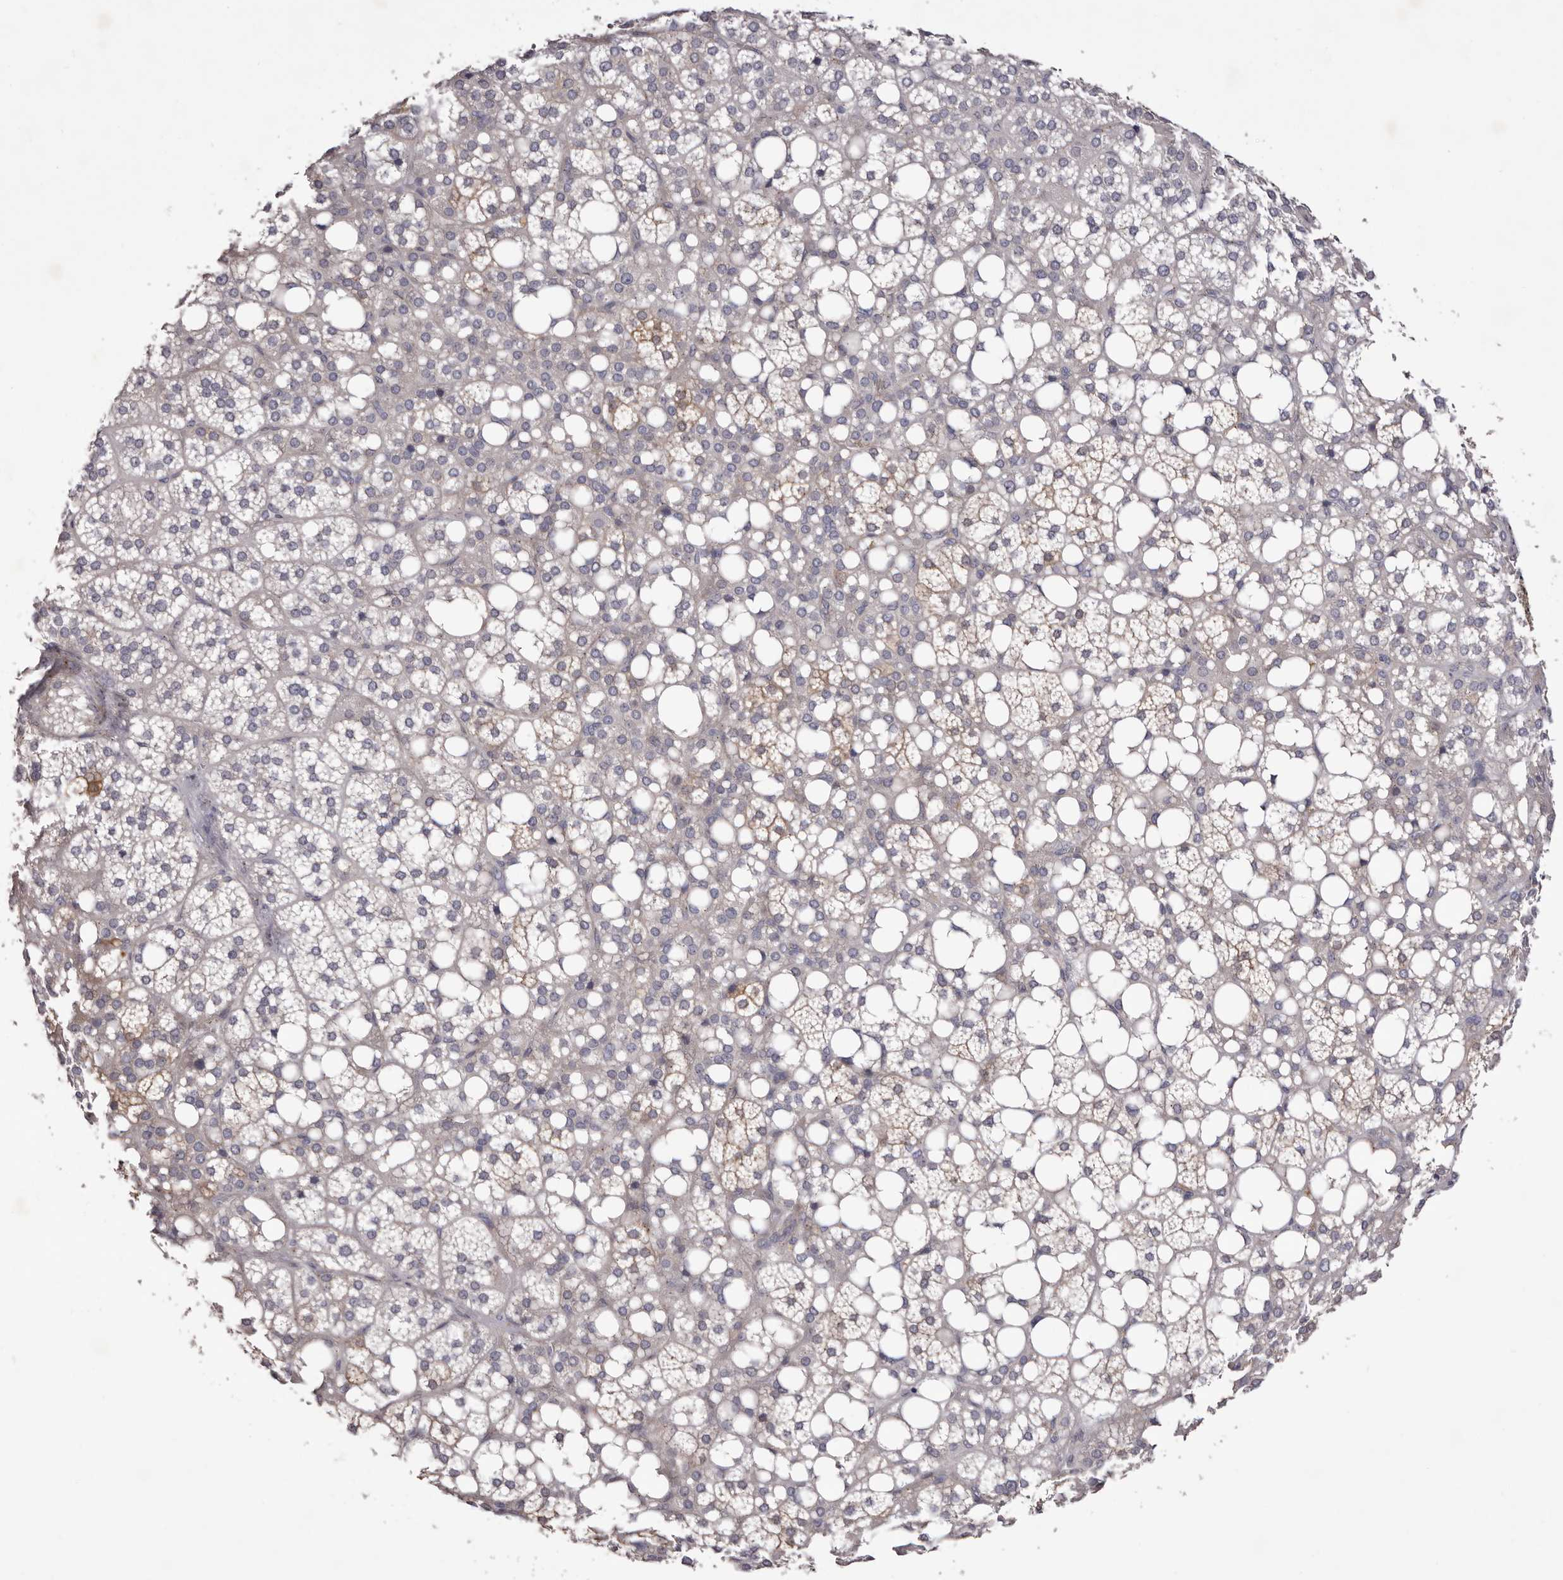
{"staining": {"intensity": "moderate", "quantity": "25%-75%", "location": "cytoplasmic/membranous"}, "tissue": "adrenal gland", "cell_type": "Glandular cells", "image_type": "normal", "snomed": [{"axis": "morphology", "description": "Normal tissue, NOS"}, {"axis": "topography", "description": "Adrenal gland"}], "caption": "Adrenal gland stained with a brown dye shows moderate cytoplasmic/membranous positive staining in about 25%-75% of glandular cells.", "gene": "PEG10", "patient": {"sex": "female", "age": 59}}